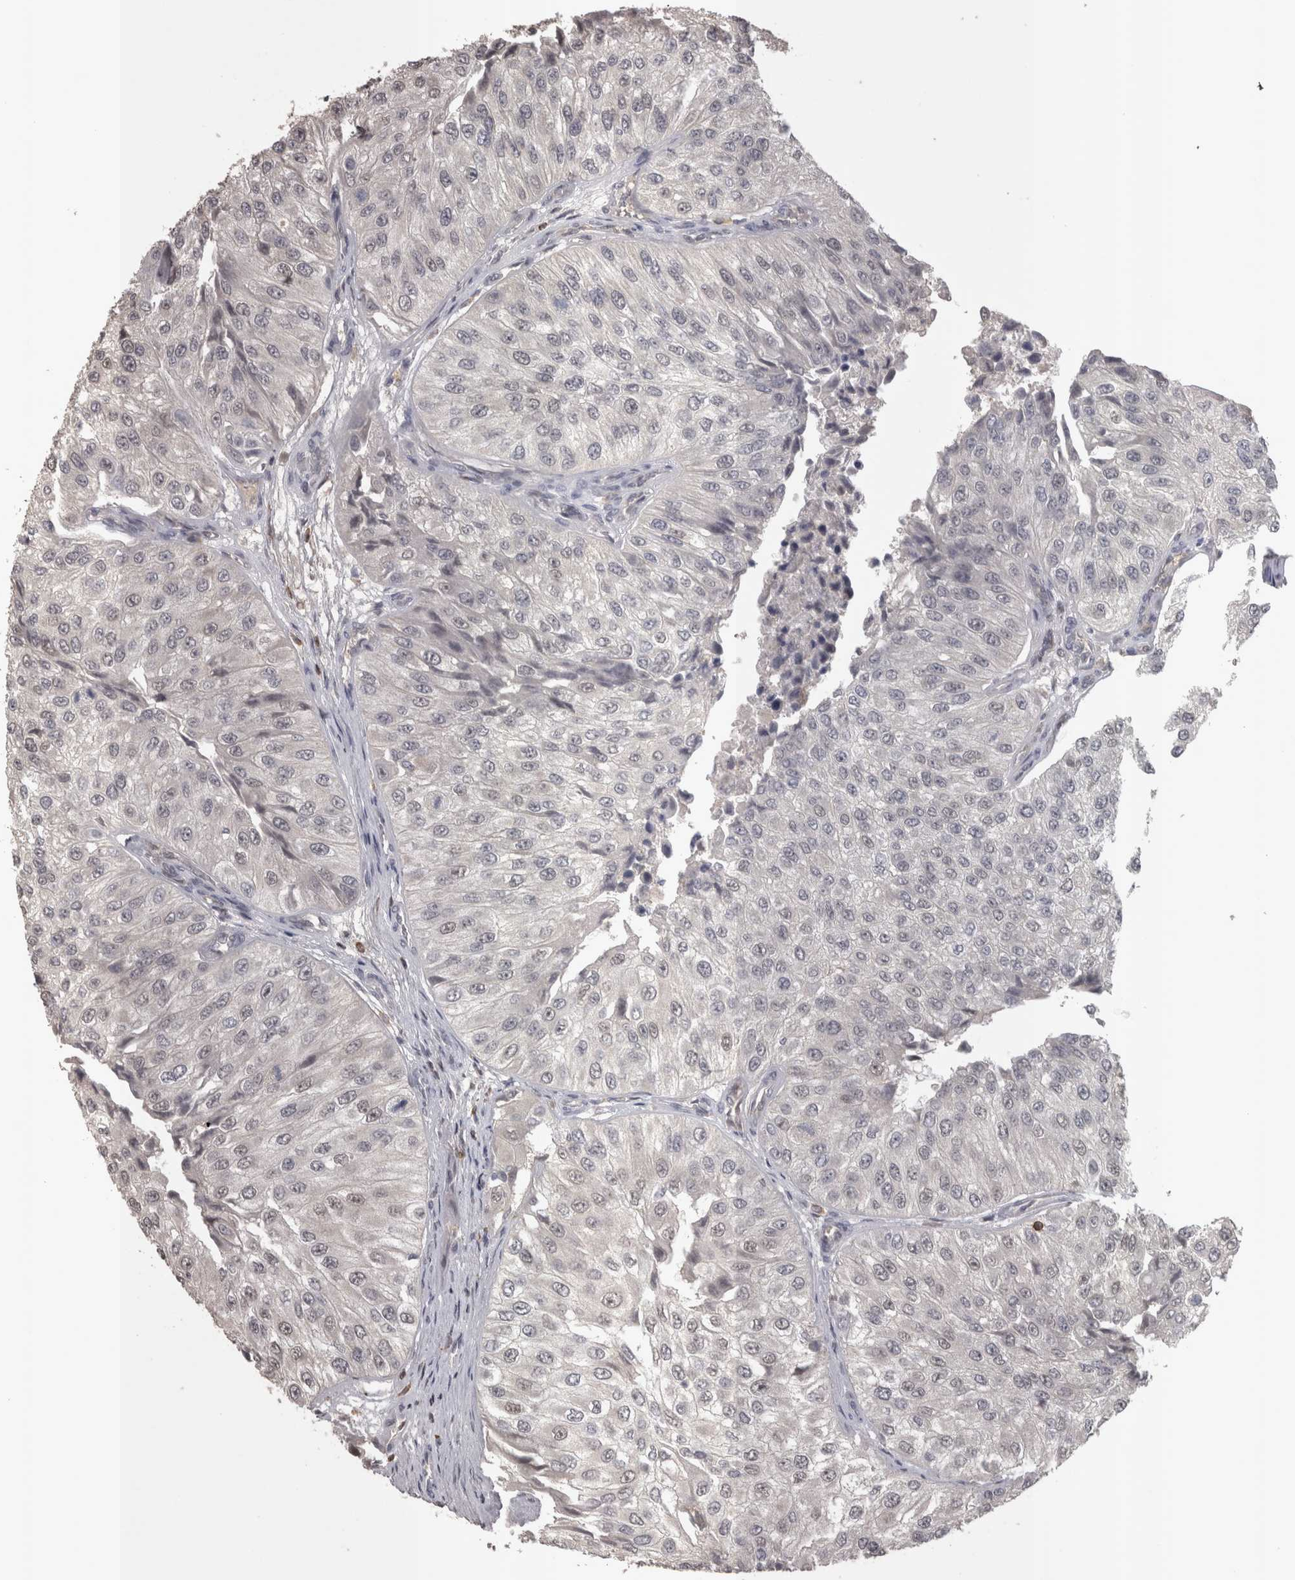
{"staining": {"intensity": "weak", "quantity": "<25%", "location": "nuclear"}, "tissue": "urothelial cancer", "cell_type": "Tumor cells", "image_type": "cancer", "snomed": [{"axis": "morphology", "description": "Urothelial carcinoma, High grade"}, {"axis": "topography", "description": "Kidney"}, {"axis": "topography", "description": "Urinary bladder"}], "caption": "Immunohistochemistry (IHC) of urothelial cancer displays no expression in tumor cells.", "gene": "SKAP1", "patient": {"sex": "male", "age": 77}}